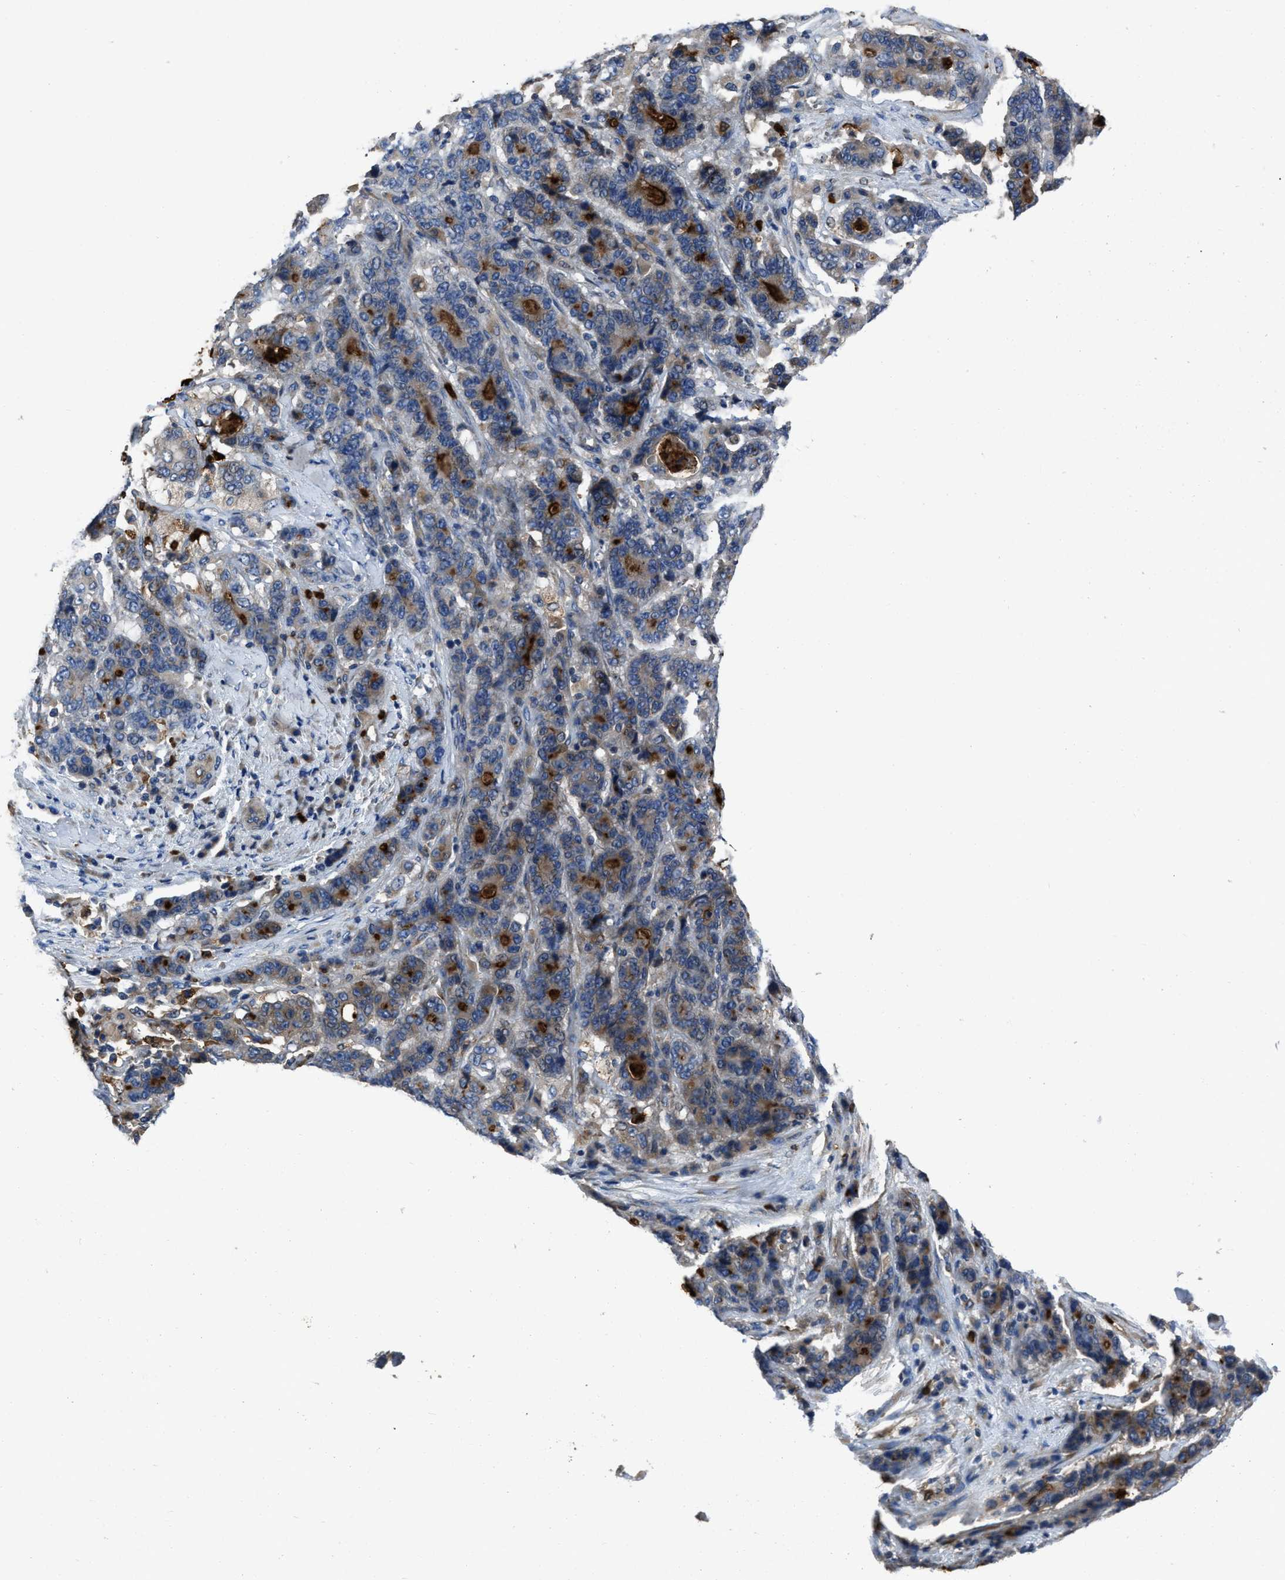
{"staining": {"intensity": "strong", "quantity": "<25%", "location": "cytoplasmic/membranous"}, "tissue": "stomach cancer", "cell_type": "Tumor cells", "image_type": "cancer", "snomed": [{"axis": "morphology", "description": "Adenocarcinoma, NOS"}, {"axis": "topography", "description": "Stomach"}], "caption": "Protein expression analysis of human stomach adenocarcinoma reveals strong cytoplasmic/membranous expression in approximately <25% of tumor cells.", "gene": "ANGPT1", "patient": {"sex": "female", "age": 73}}